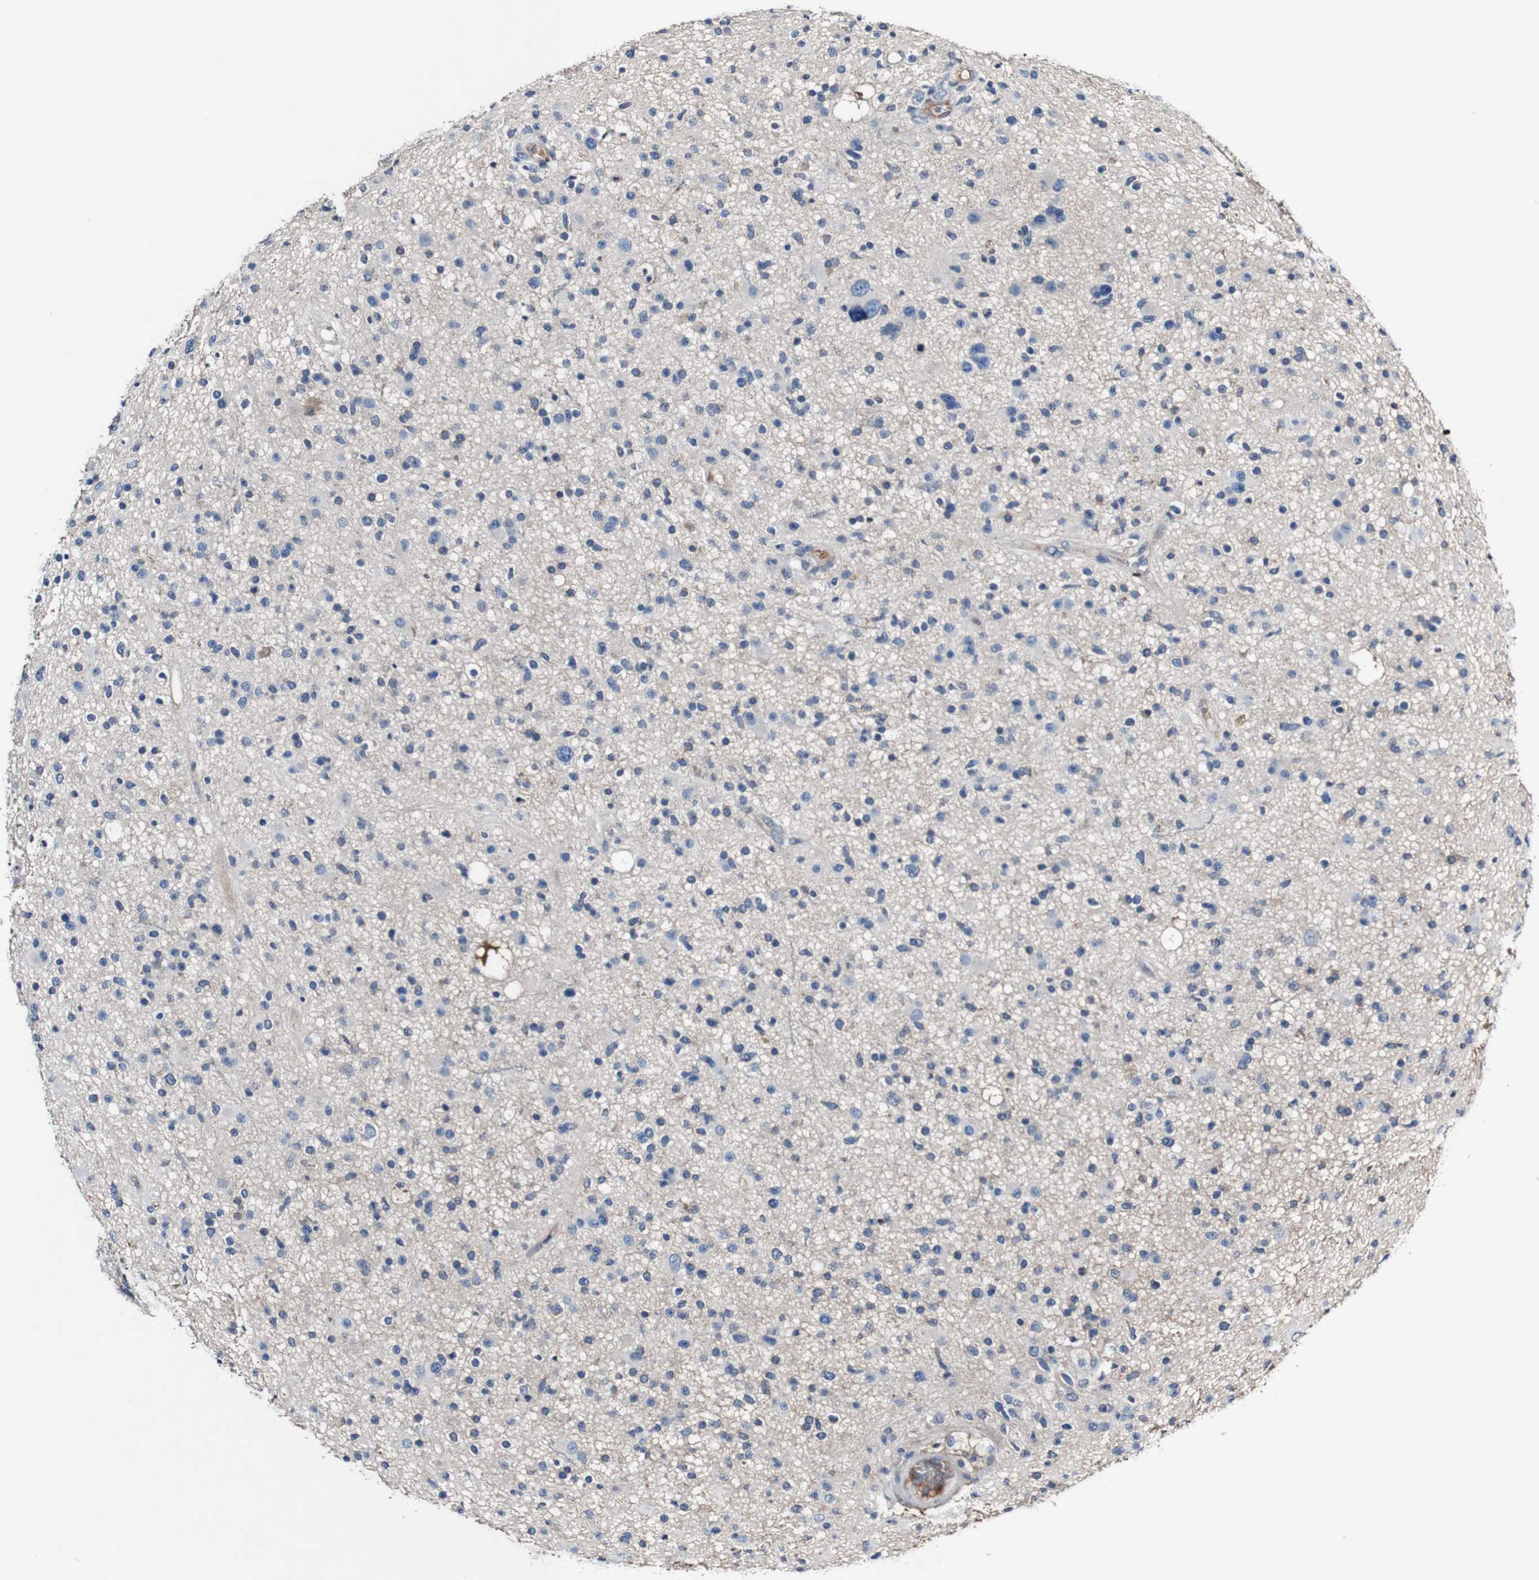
{"staining": {"intensity": "negative", "quantity": "none", "location": "none"}, "tissue": "glioma", "cell_type": "Tumor cells", "image_type": "cancer", "snomed": [{"axis": "morphology", "description": "Glioma, malignant, High grade"}, {"axis": "topography", "description": "Brain"}], "caption": "Glioma stained for a protein using immunohistochemistry (IHC) exhibits no staining tumor cells.", "gene": "GRAMD1A", "patient": {"sex": "male", "age": 33}}